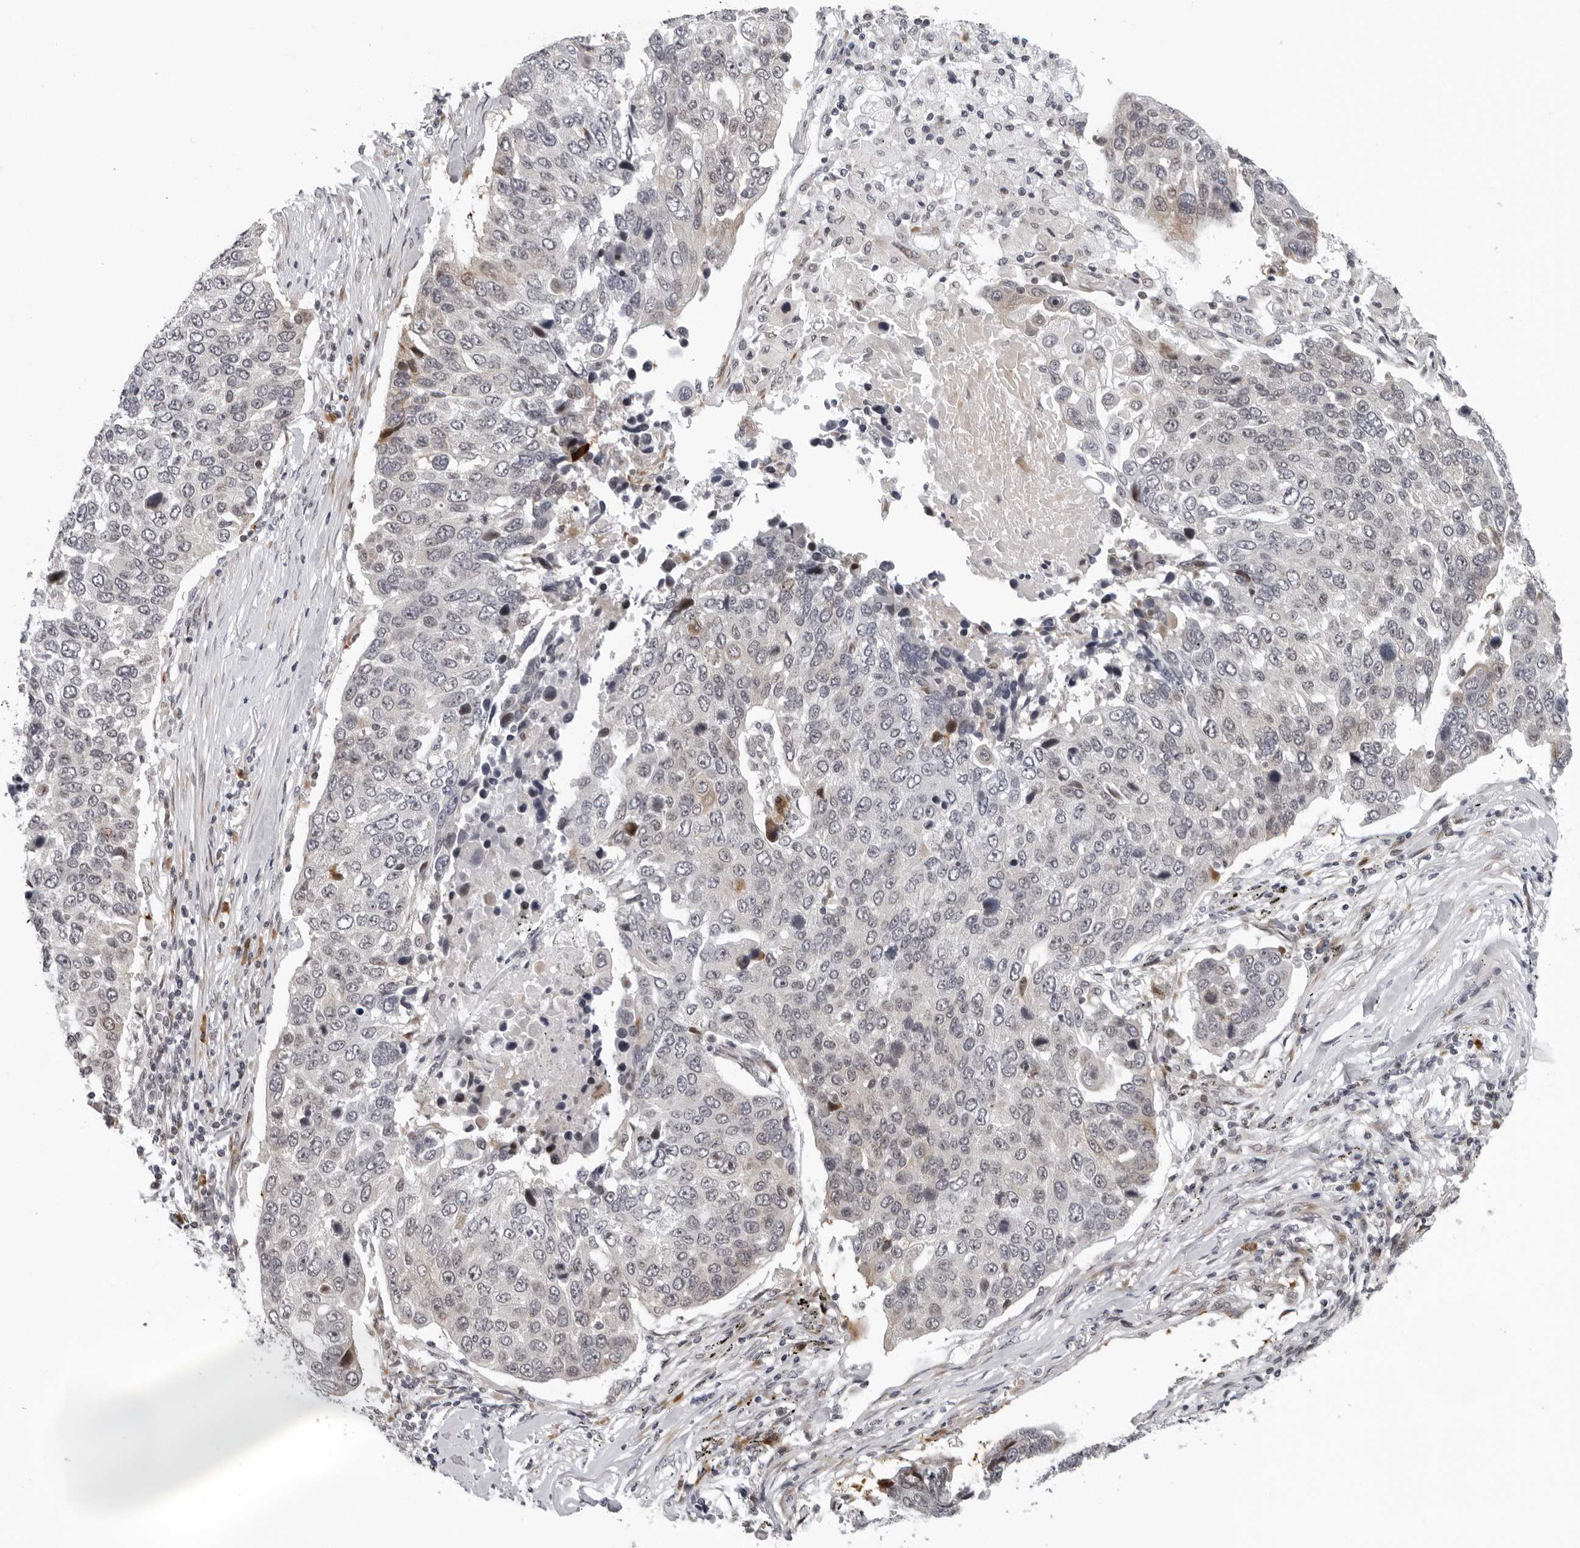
{"staining": {"intensity": "weak", "quantity": "<25%", "location": "cytoplasmic/membranous"}, "tissue": "lung cancer", "cell_type": "Tumor cells", "image_type": "cancer", "snomed": [{"axis": "morphology", "description": "Squamous cell carcinoma, NOS"}, {"axis": "topography", "description": "Lung"}], "caption": "An immunohistochemistry (IHC) photomicrograph of lung cancer (squamous cell carcinoma) is shown. There is no staining in tumor cells of lung cancer (squamous cell carcinoma).", "gene": "PIP4K2C", "patient": {"sex": "male", "age": 66}}